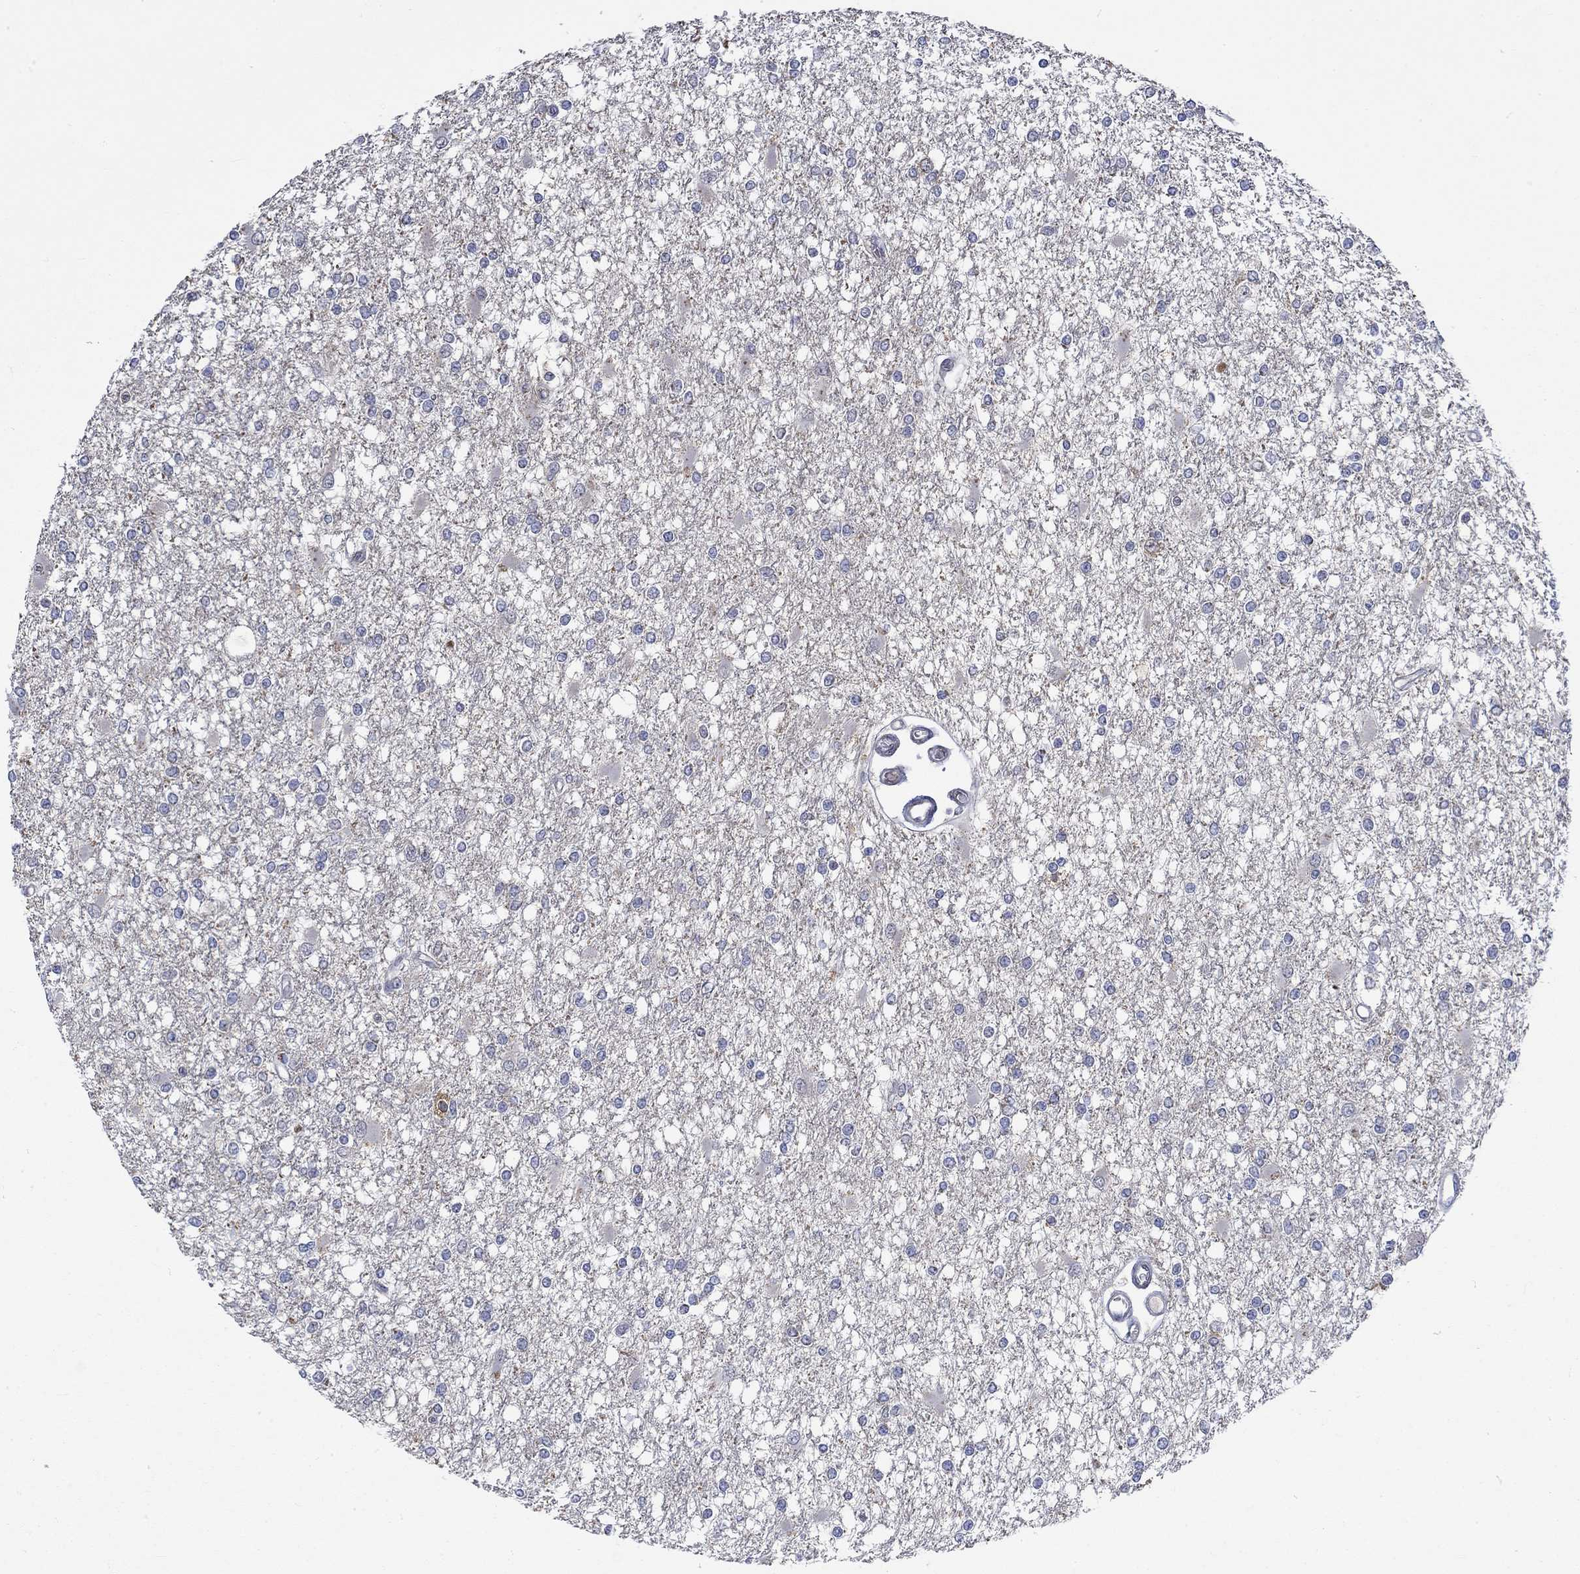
{"staining": {"intensity": "negative", "quantity": "none", "location": "none"}, "tissue": "glioma", "cell_type": "Tumor cells", "image_type": "cancer", "snomed": [{"axis": "morphology", "description": "Glioma, malignant, High grade"}, {"axis": "topography", "description": "Cerebral cortex"}], "caption": "Immunohistochemistry of human glioma displays no staining in tumor cells.", "gene": "WASF1", "patient": {"sex": "male", "age": 79}}